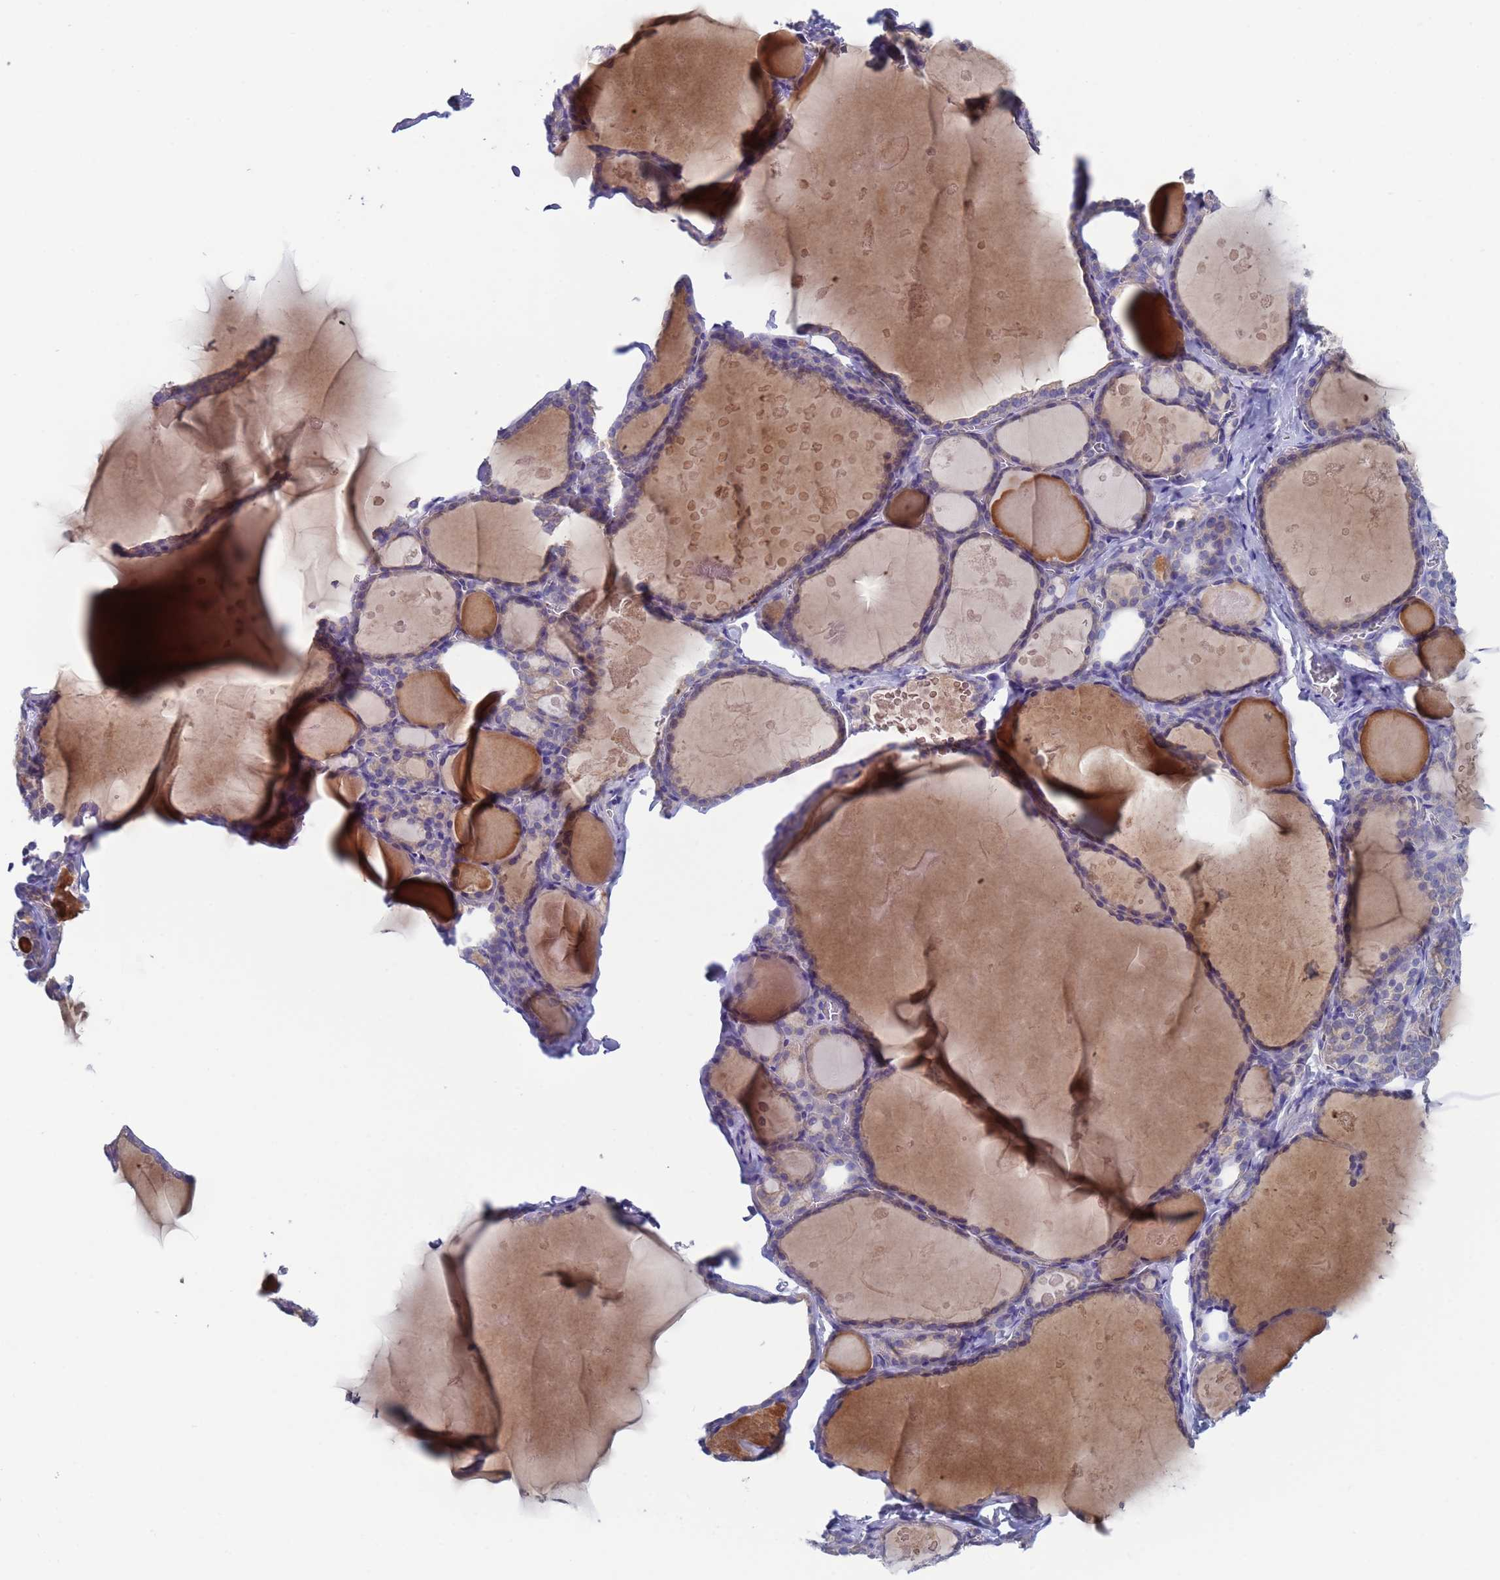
{"staining": {"intensity": "negative", "quantity": "none", "location": "none"}, "tissue": "thyroid gland", "cell_type": "Glandular cells", "image_type": "normal", "snomed": [{"axis": "morphology", "description": "Normal tissue, NOS"}, {"axis": "topography", "description": "Thyroid gland"}], "caption": "Normal thyroid gland was stained to show a protein in brown. There is no significant positivity in glandular cells.", "gene": "PET117", "patient": {"sex": "male", "age": 56}}